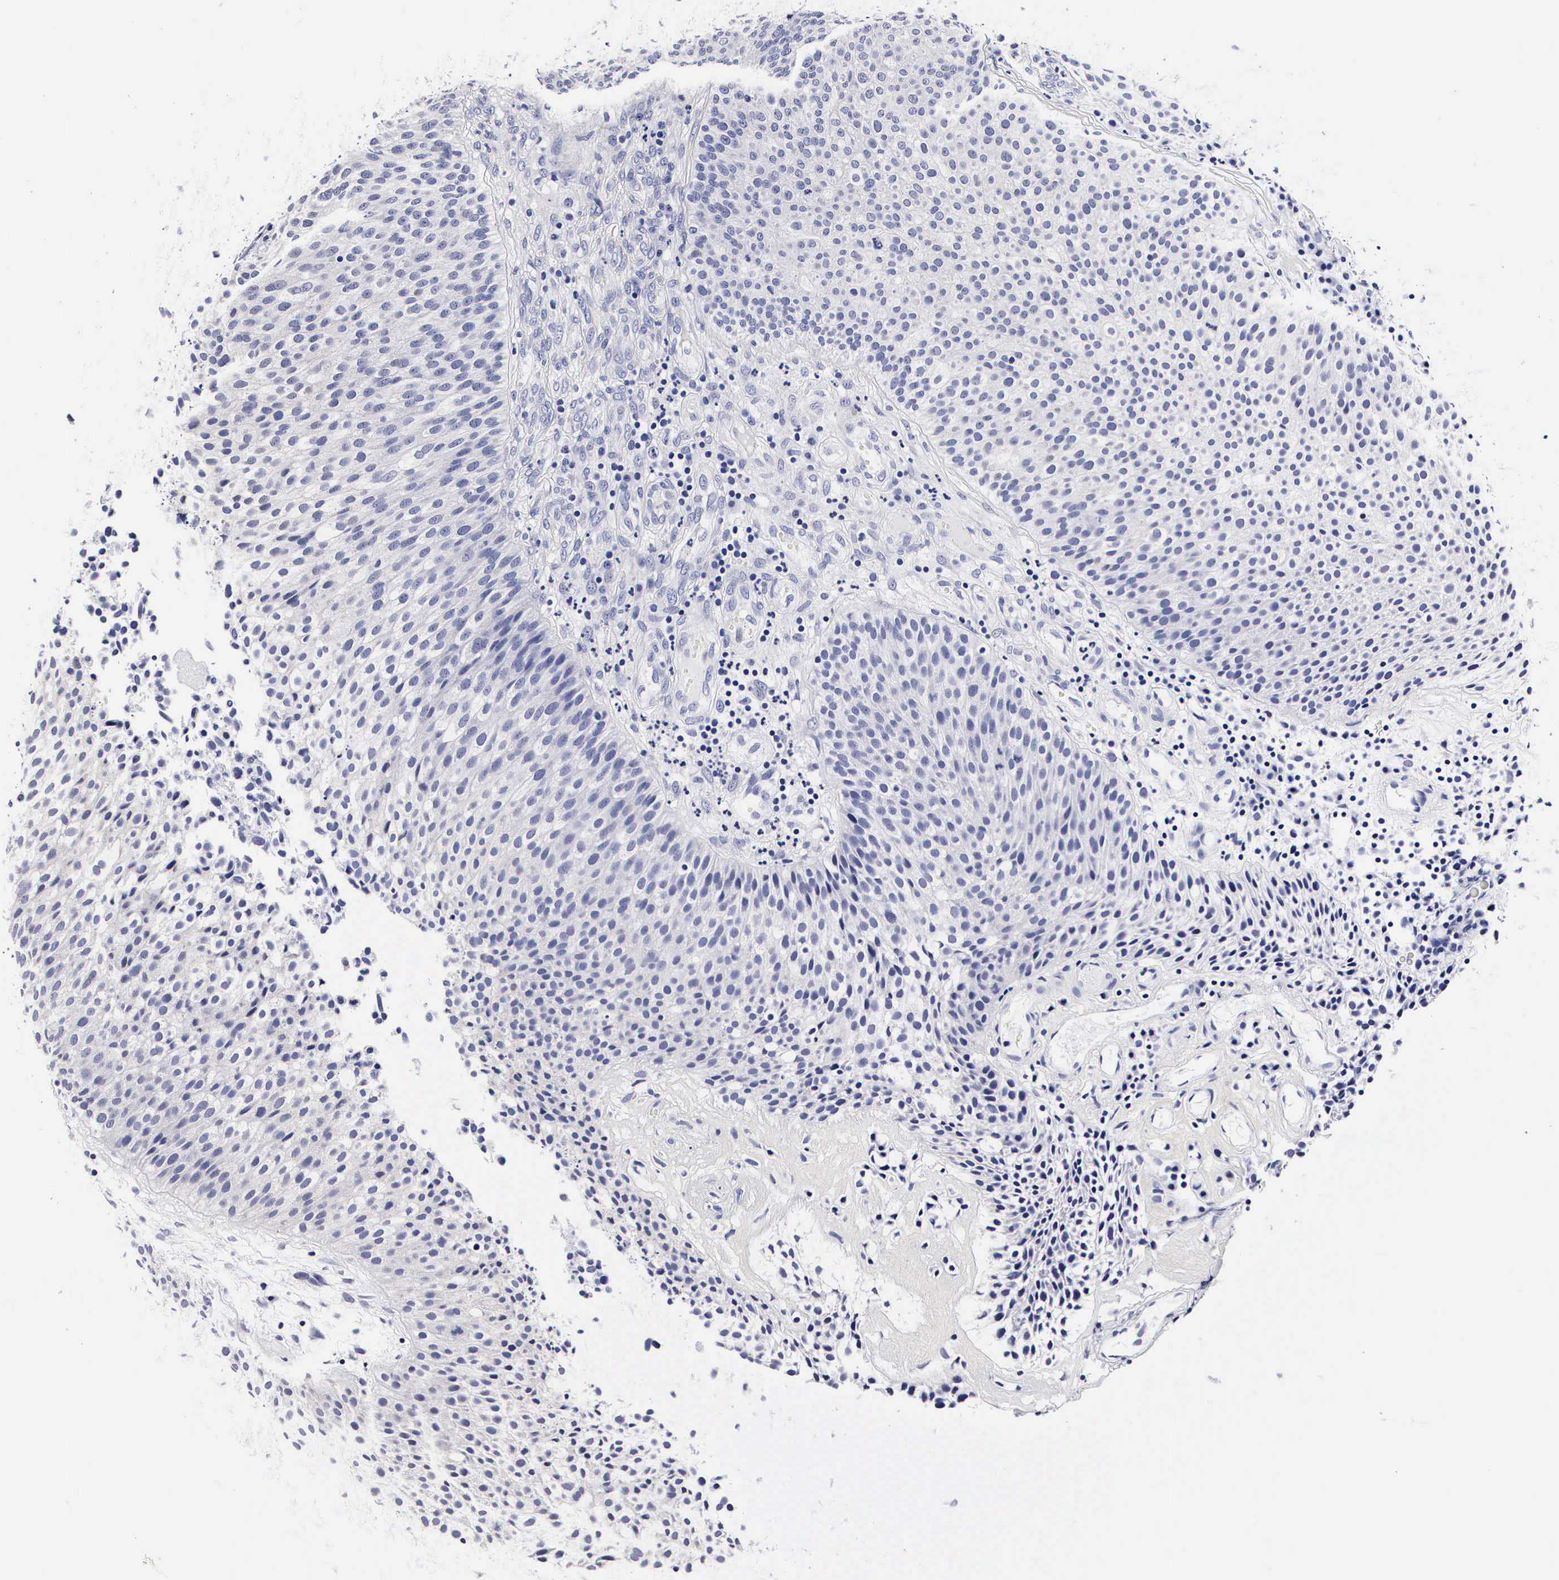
{"staining": {"intensity": "negative", "quantity": "none", "location": "none"}, "tissue": "urothelial cancer", "cell_type": "Tumor cells", "image_type": "cancer", "snomed": [{"axis": "morphology", "description": "Urothelial carcinoma, Low grade"}, {"axis": "topography", "description": "Urinary bladder"}], "caption": "The immunohistochemistry (IHC) micrograph has no significant expression in tumor cells of urothelial carcinoma (low-grade) tissue.", "gene": "RNASE6", "patient": {"sex": "male", "age": 85}}